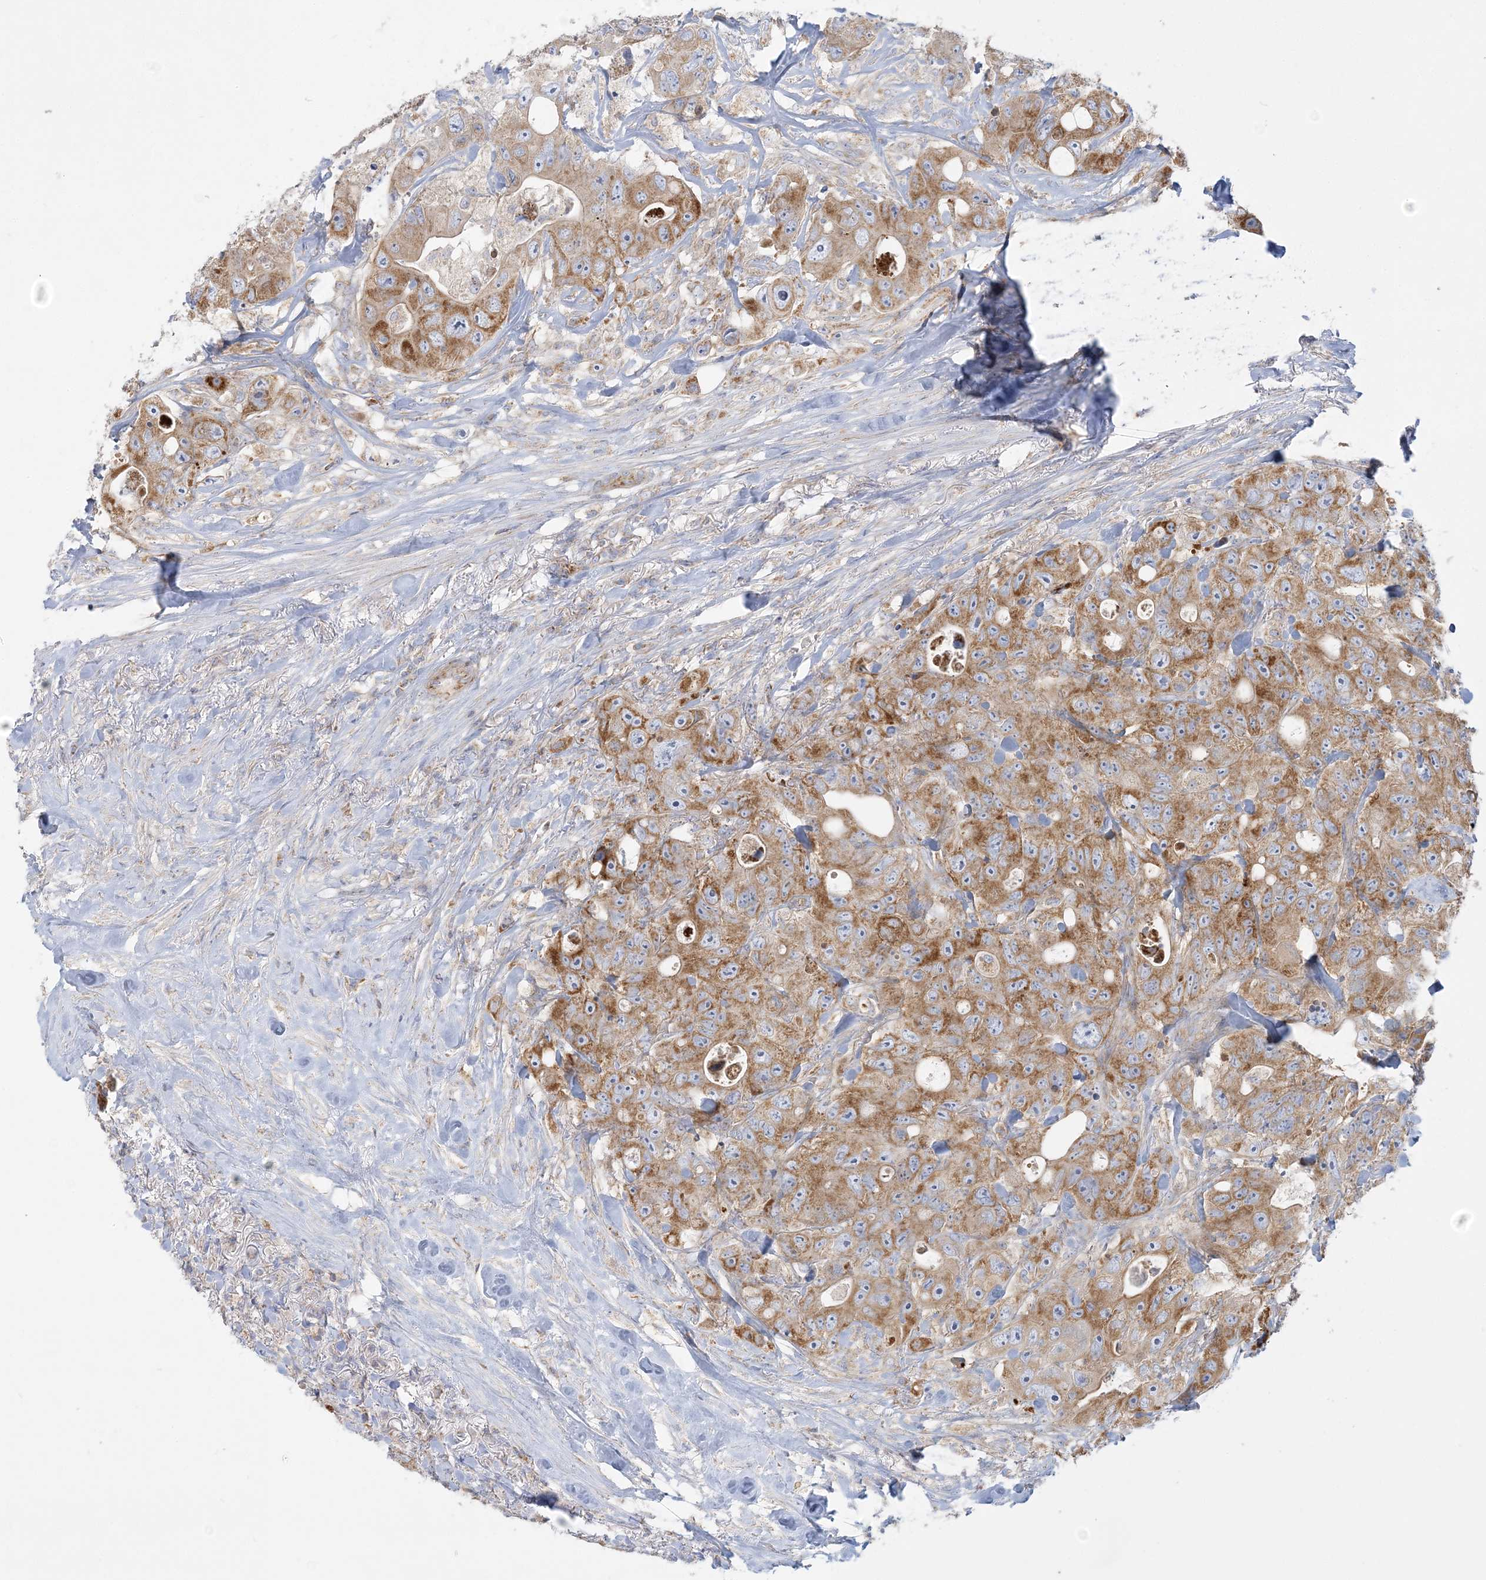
{"staining": {"intensity": "moderate", "quantity": ">75%", "location": "cytoplasmic/membranous"}, "tissue": "colorectal cancer", "cell_type": "Tumor cells", "image_type": "cancer", "snomed": [{"axis": "morphology", "description": "Adenocarcinoma, NOS"}, {"axis": "topography", "description": "Colon"}], "caption": "Protein staining reveals moderate cytoplasmic/membranous positivity in about >75% of tumor cells in colorectal cancer.", "gene": "TBC1D14", "patient": {"sex": "female", "age": 46}}